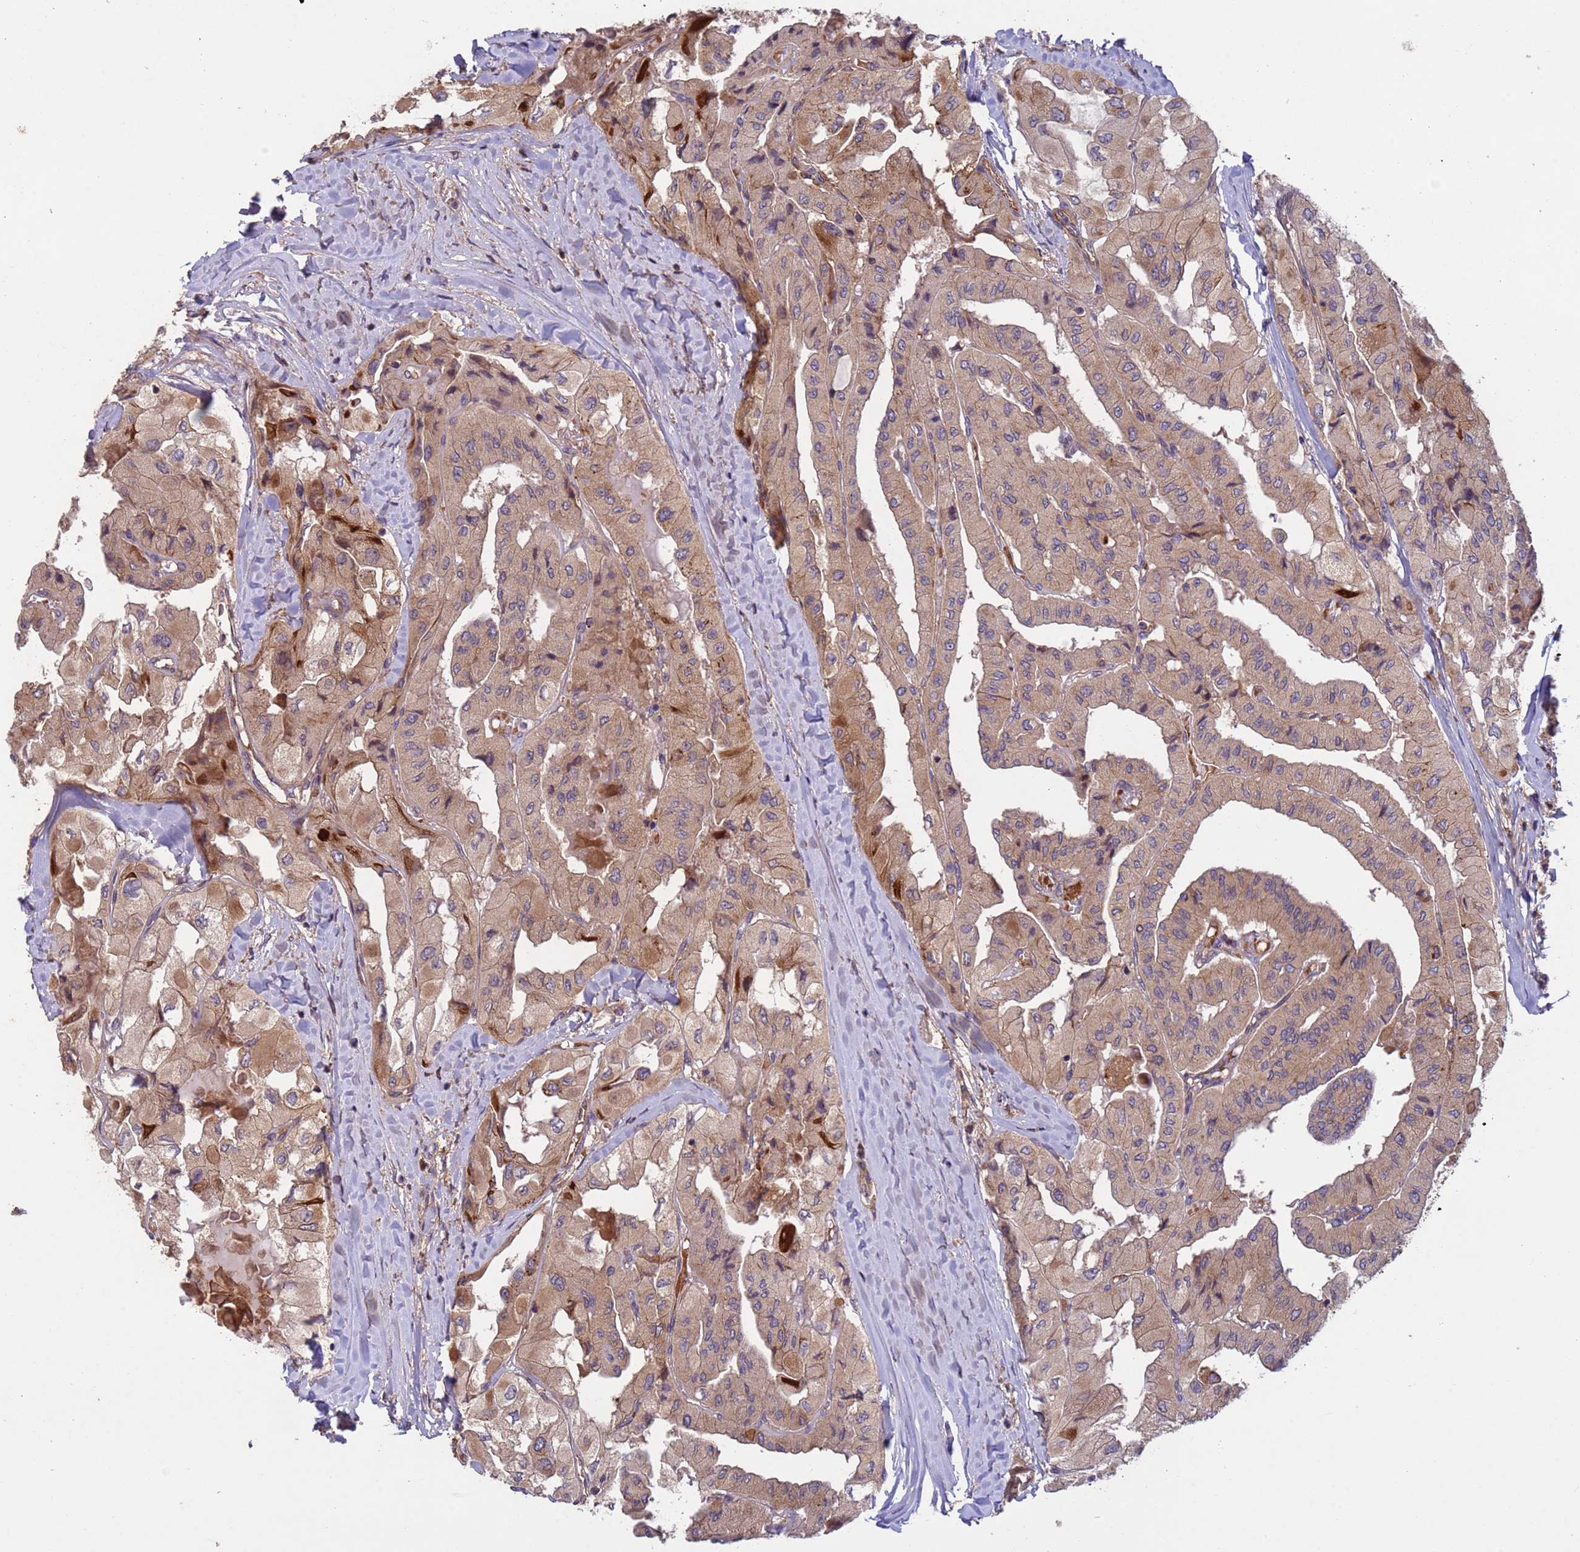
{"staining": {"intensity": "moderate", "quantity": ">75%", "location": "cytoplasmic/membranous"}, "tissue": "thyroid cancer", "cell_type": "Tumor cells", "image_type": "cancer", "snomed": [{"axis": "morphology", "description": "Normal tissue, NOS"}, {"axis": "morphology", "description": "Papillary adenocarcinoma, NOS"}, {"axis": "topography", "description": "Thyroid gland"}], "caption": "Moderate cytoplasmic/membranous positivity for a protein is present in about >75% of tumor cells of thyroid cancer using immunohistochemistry (IHC).", "gene": "RAB10", "patient": {"sex": "female", "age": 59}}